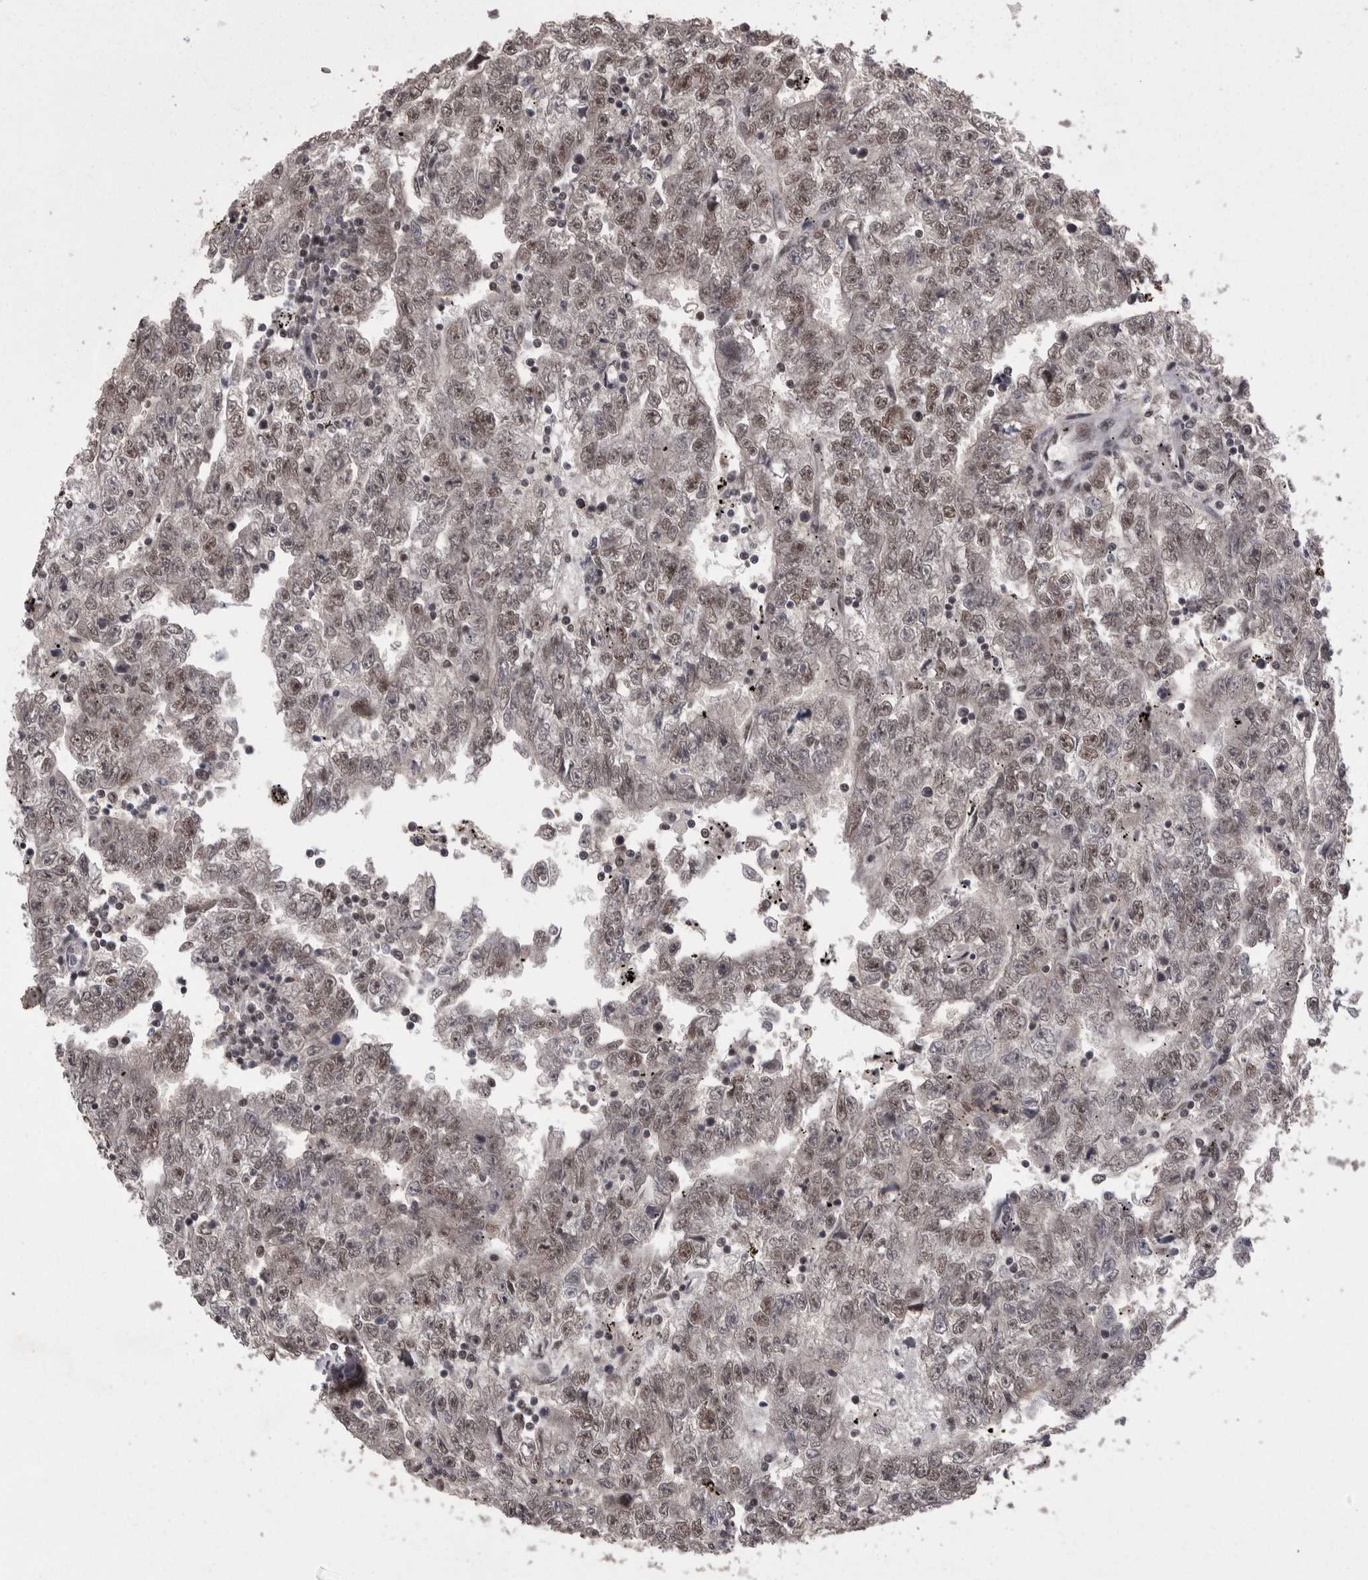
{"staining": {"intensity": "weak", "quantity": ">75%", "location": "nuclear"}, "tissue": "testis cancer", "cell_type": "Tumor cells", "image_type": "cancer", "snomed": [{"axis": "morphology", "description": "Carcinoma, Embryonal, NOS"}, {"axis": "topography", "description": "Testis"}], "caption": "Immunohistochemistry (DAB) staining of testis cancer reveals weak nuclear protein staining in approximately >75% of tumor cells.", "gene": "DMTF1", "patient": {"sex": "male", "age": 25}}